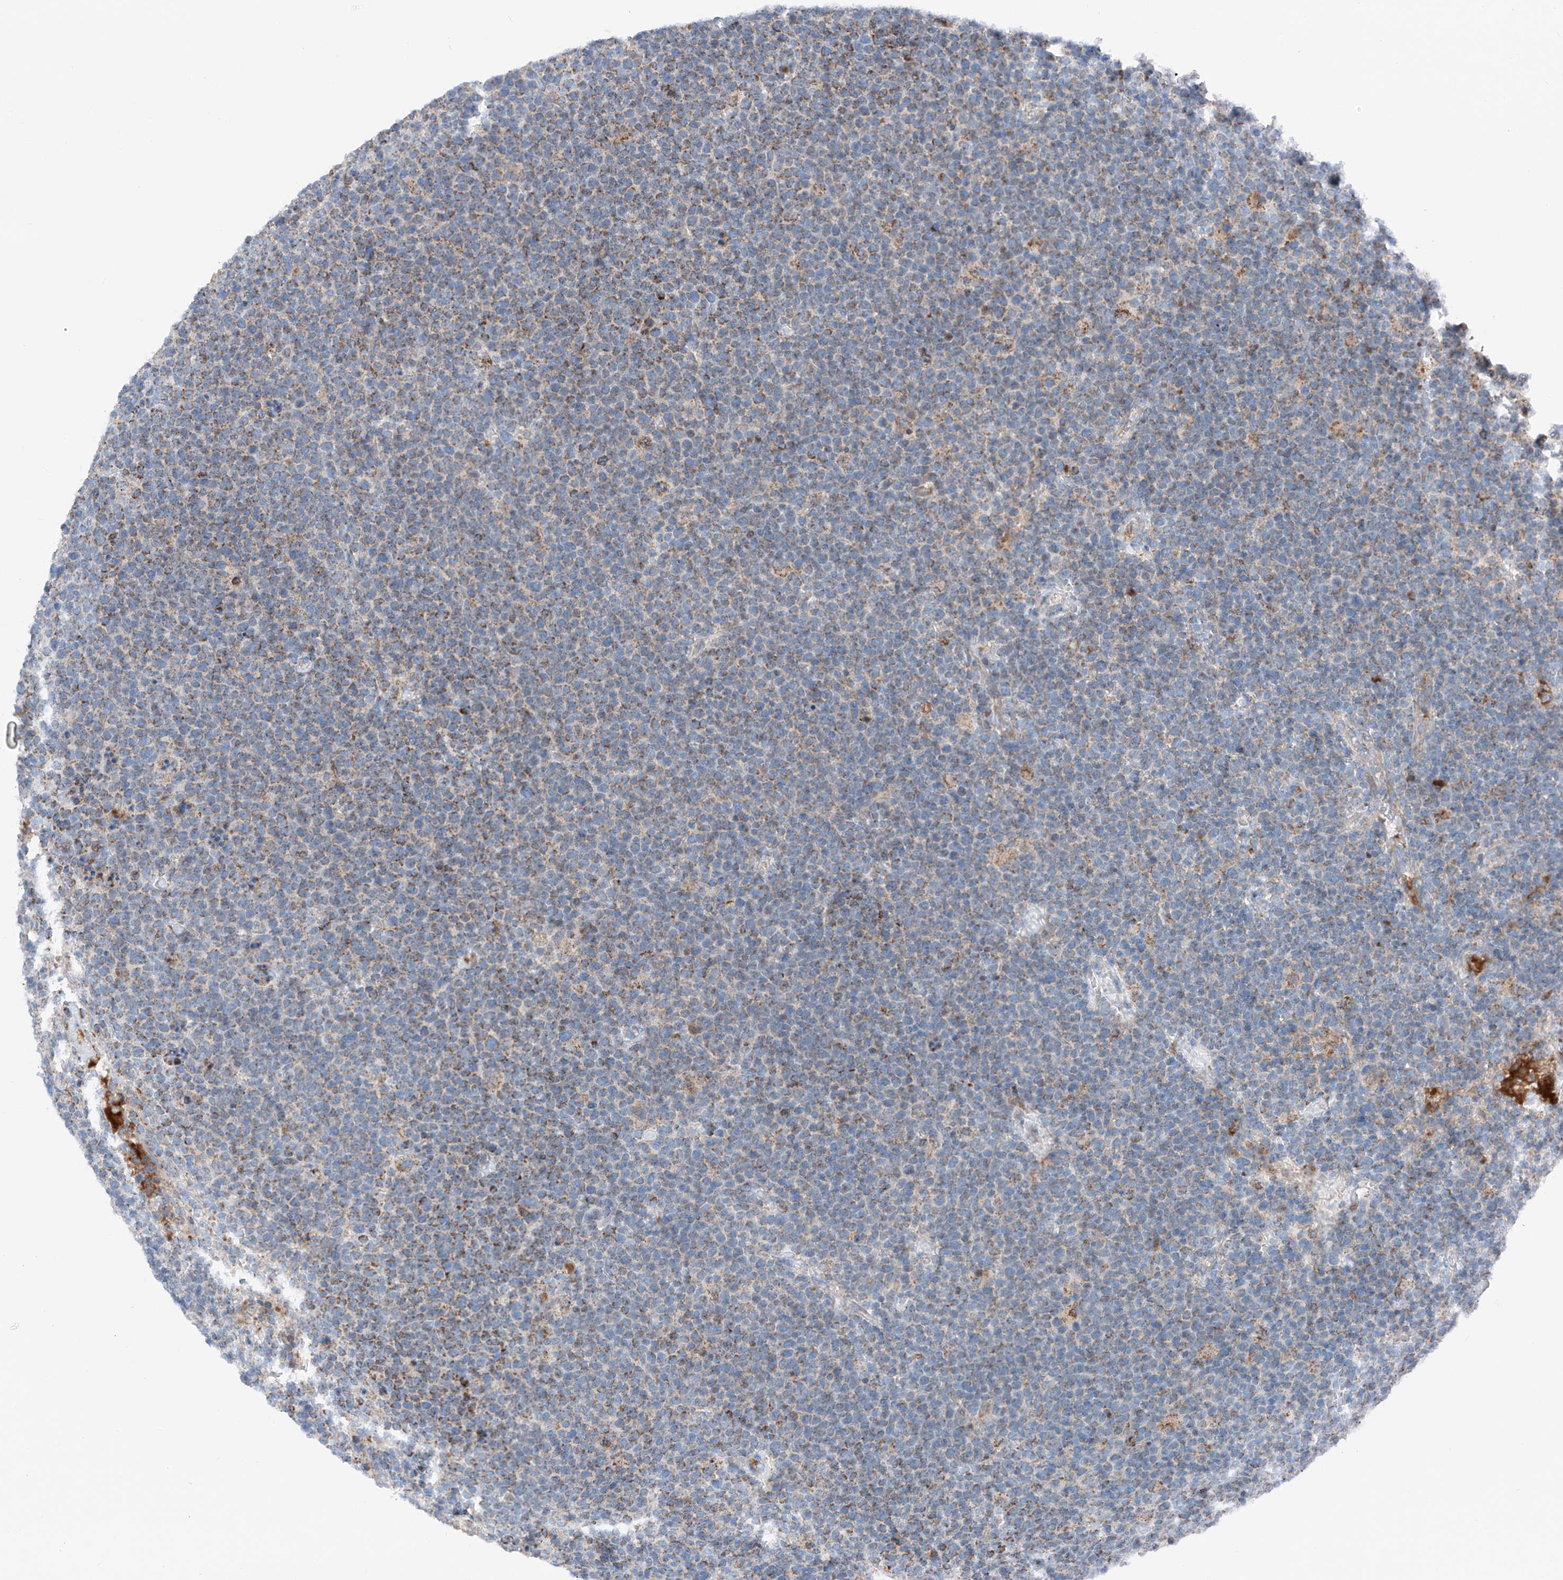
{"staining": {"intensity": "moderate", "quantity": "25%-75%", "location": "cytoplasmic/membranous"}, "tissue": "lymphoma", "cell_type": "Tumor cells", "image_type": "cancer", "snomed": [{"axis": "morphology", "description": "Malignant lymphoma, non-Hodgkin's type, High grade"}, {"axis": "topography", "description": "Lymph node"}], "caption": "This photomicrograph demonstrates high-grade malignant lymphoma, non-Hodgkin's type stained with immunohistochemistry (IHC) to label a protein in brown. The cytoplasmic/membranous of tumor cells show moderate positivity for the protein. Nuclei are counter-stained blue.", "gene": "MRAP", "patient": {"sex": "male", "age": 61}}